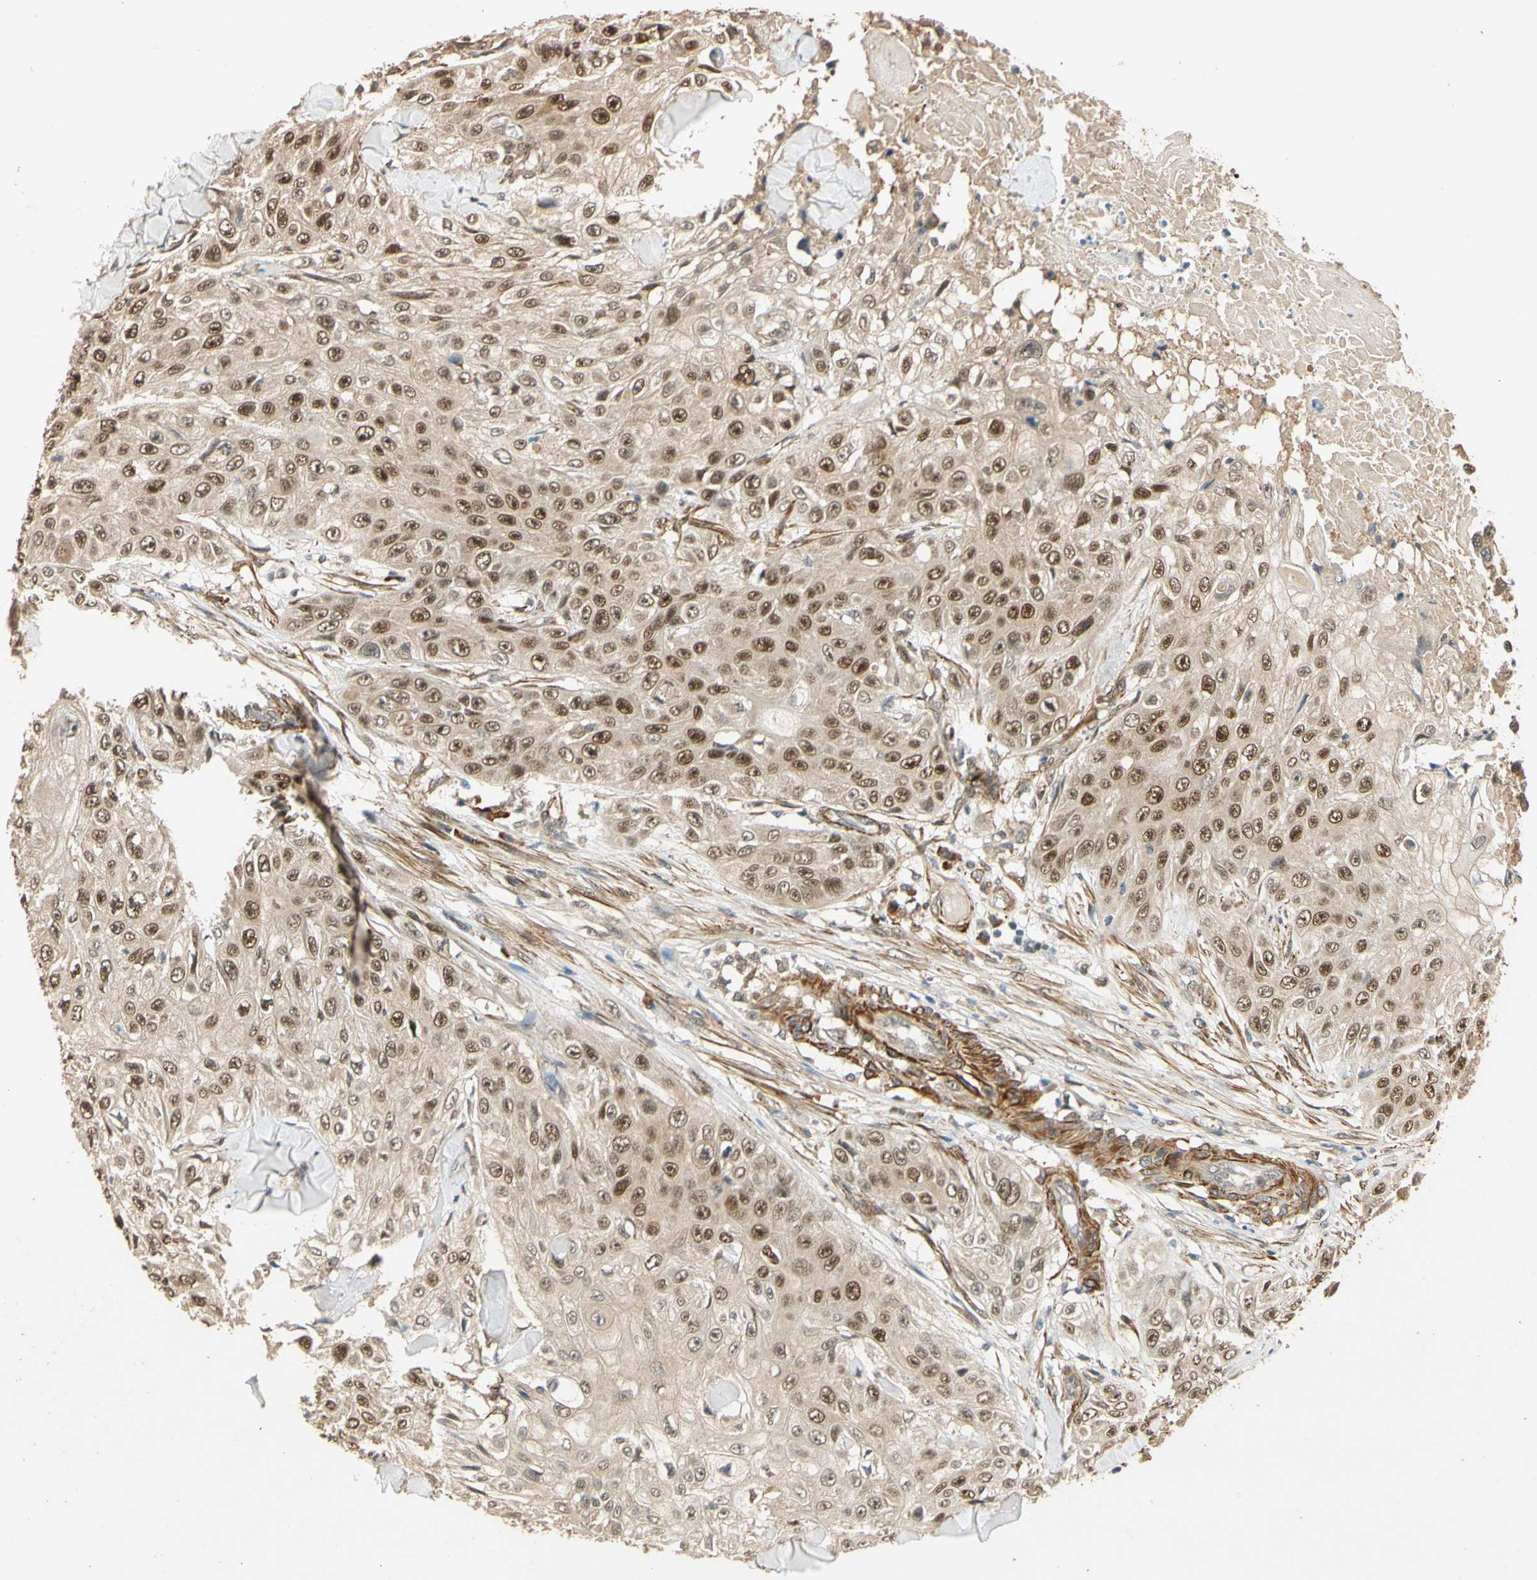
{"staining": {"intensity": "moderate", "quantity": ">75%", "location": "nuclear"}, "tissue": "skin cancer", "cell_type": "Tumor cells", "image_type": "cancer", "snomed": [{"axis": "morphology", "description": "Squamous cell carcinoma, NOS"}, {"axis": "topography", "description": "Skin"}], "caption": "Human skin squamous cell carcinoma stained with a protein marker shows moderate staining in tumor cells.", "gene": "QSER1", "patient": {"sex": "male", "age": 86}}